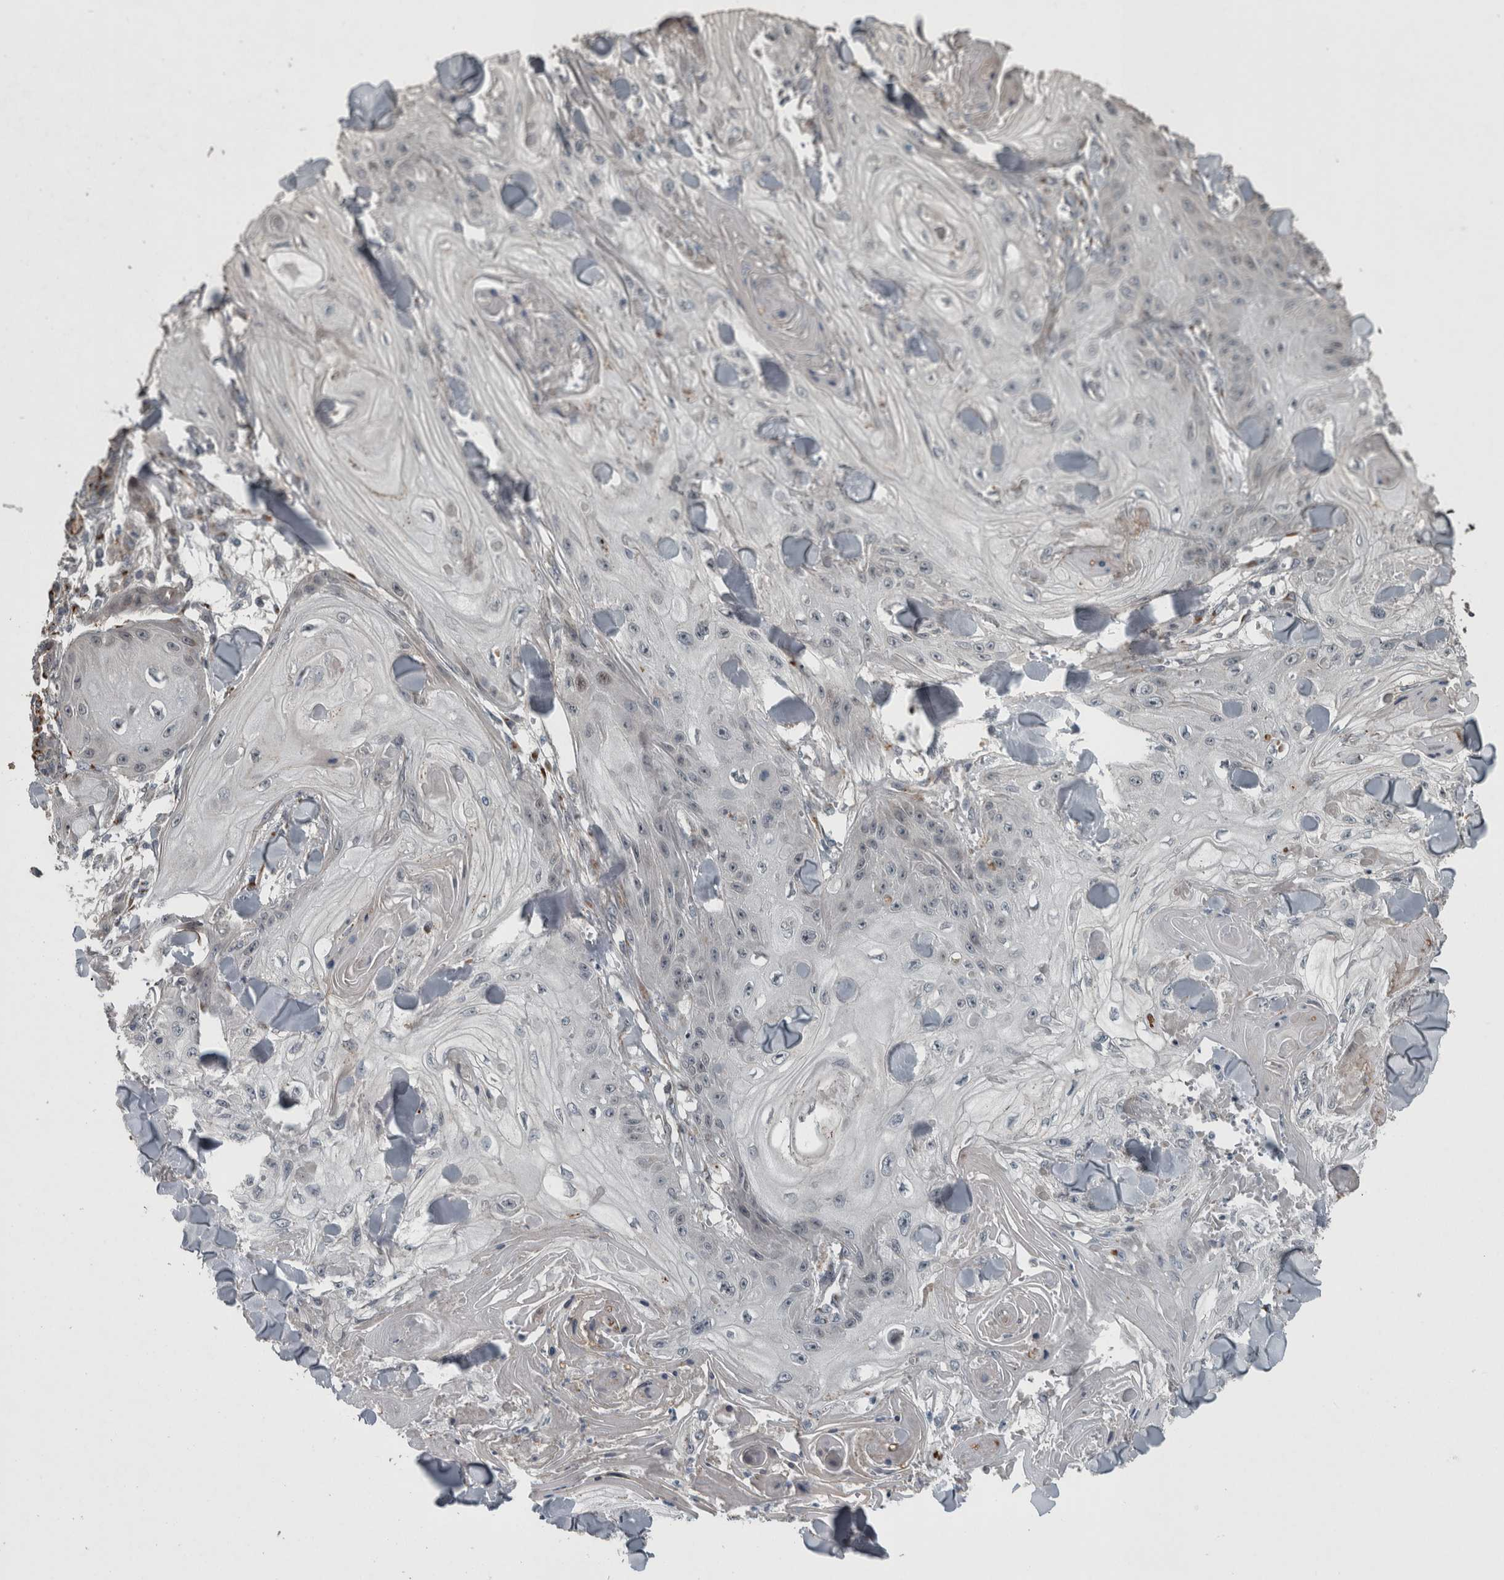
{"staining": {"intensity": "negative", "quantity": "none", "location": "none"}, "tissue": "skin cancer", "cell_type": "Tumor cells", "image_type": "cancer", "snomed": [{"axis": "morphology", "description": "Squamous cell carcinoma, NOS"}, {"axis": "topography", "description": "Skin"}], "caption": "The photomicrograph shows no significant positivity in tumor cells of skin squamous cell carcinoma.", "gene": "ZNF345", "patient": {"sex": "male", "age": 74}}